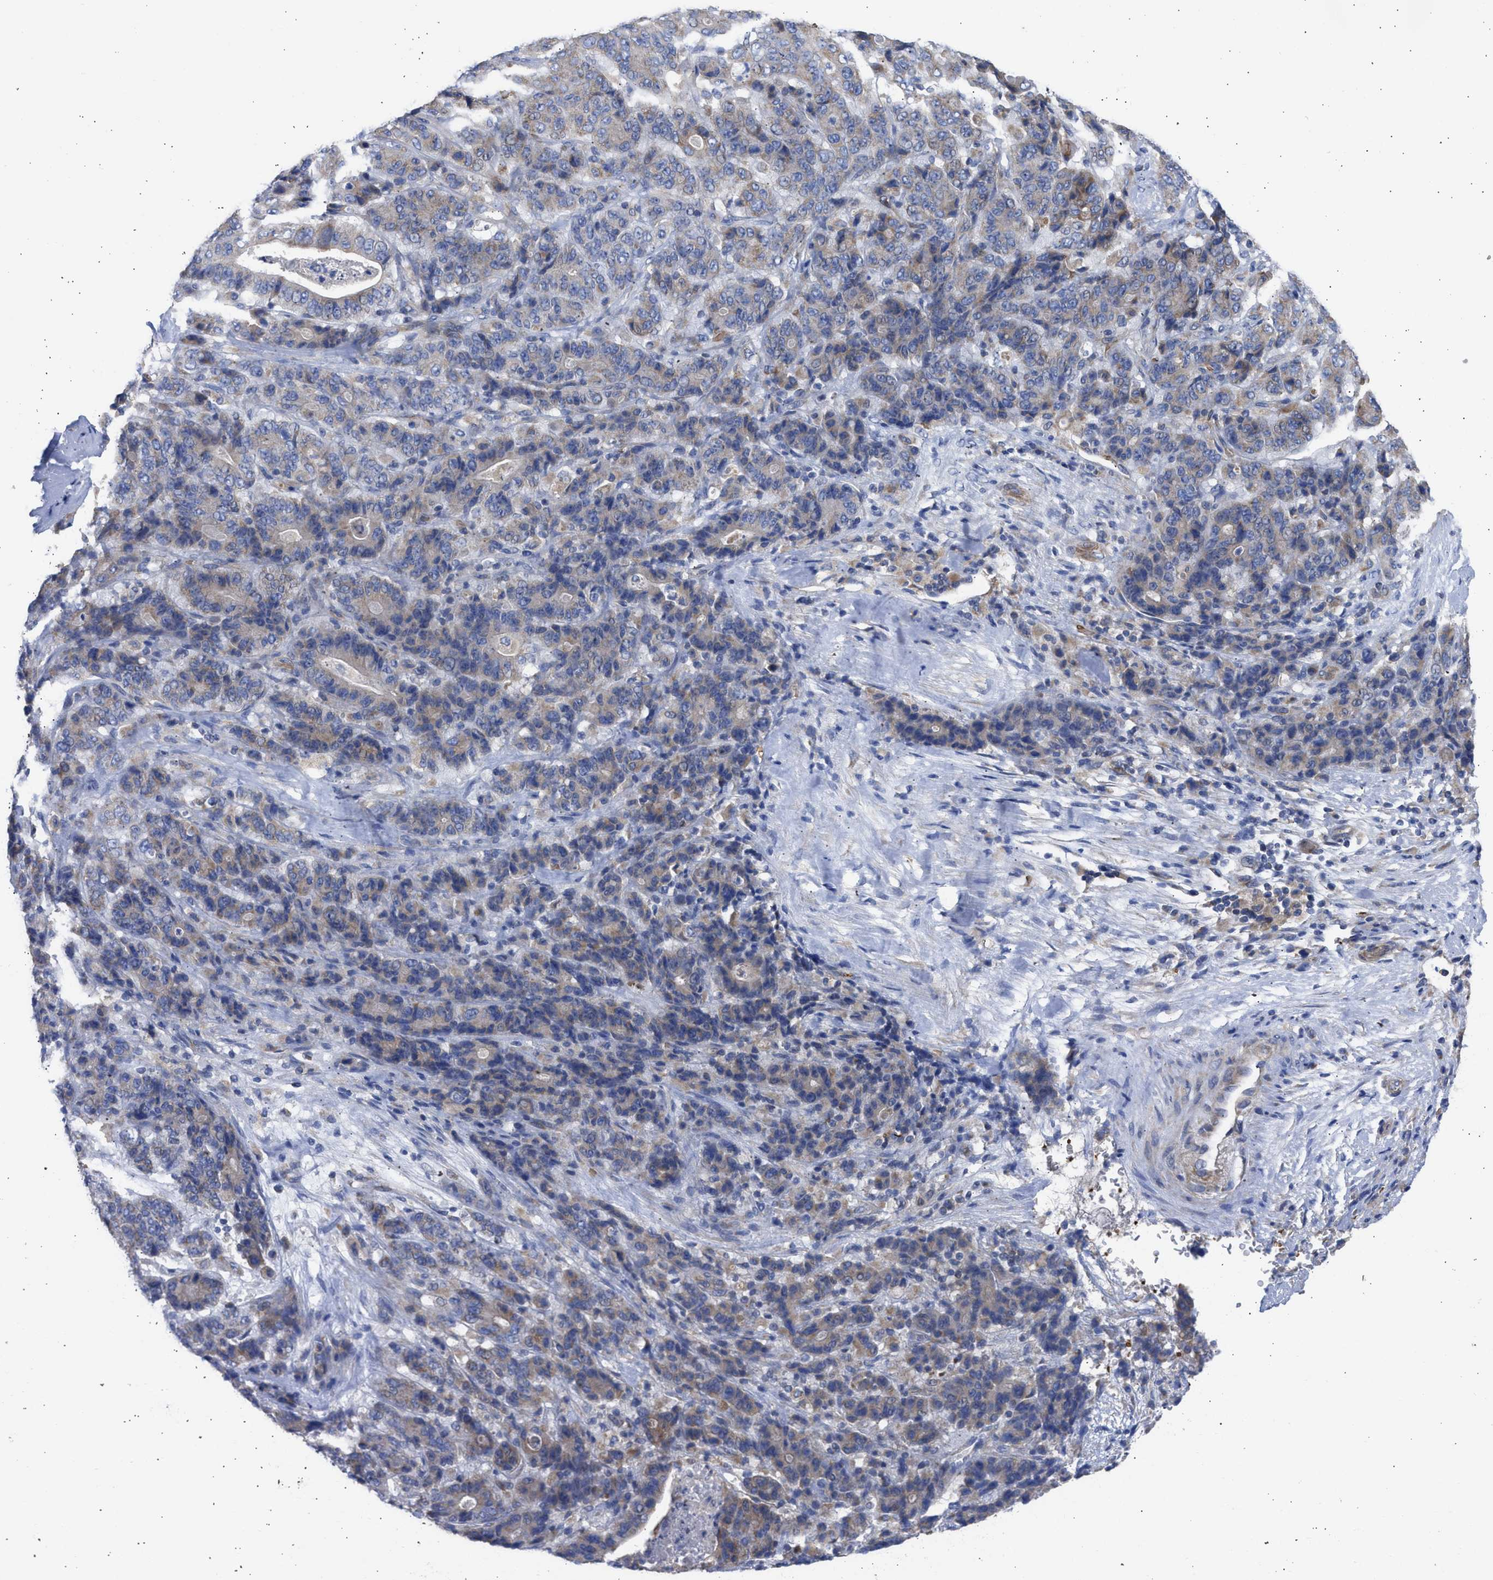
{"staining": {"intensity": "moderate", "quantity": "25%-75%", "location": "cytoplasmic/membranous"}, "tissue": "stomach cancer", "cell_type": "Tumor cells", "image_type": "cancer", "snomed": [{"axis": "morphology", "description": "Adenocarcinoma, NOS"}, {"axis": "topography", "description": "Stomach"}], "caption": "An image showing moderate cytoplasmic/membranous positivity in approximately 25%-75% of tumor cells in stomach cancer (adenocarcinoma), as visualized by brown immunohistochemical staining.", "gene": "BTG3", "patient": {"sex": "female", "age": 73}}